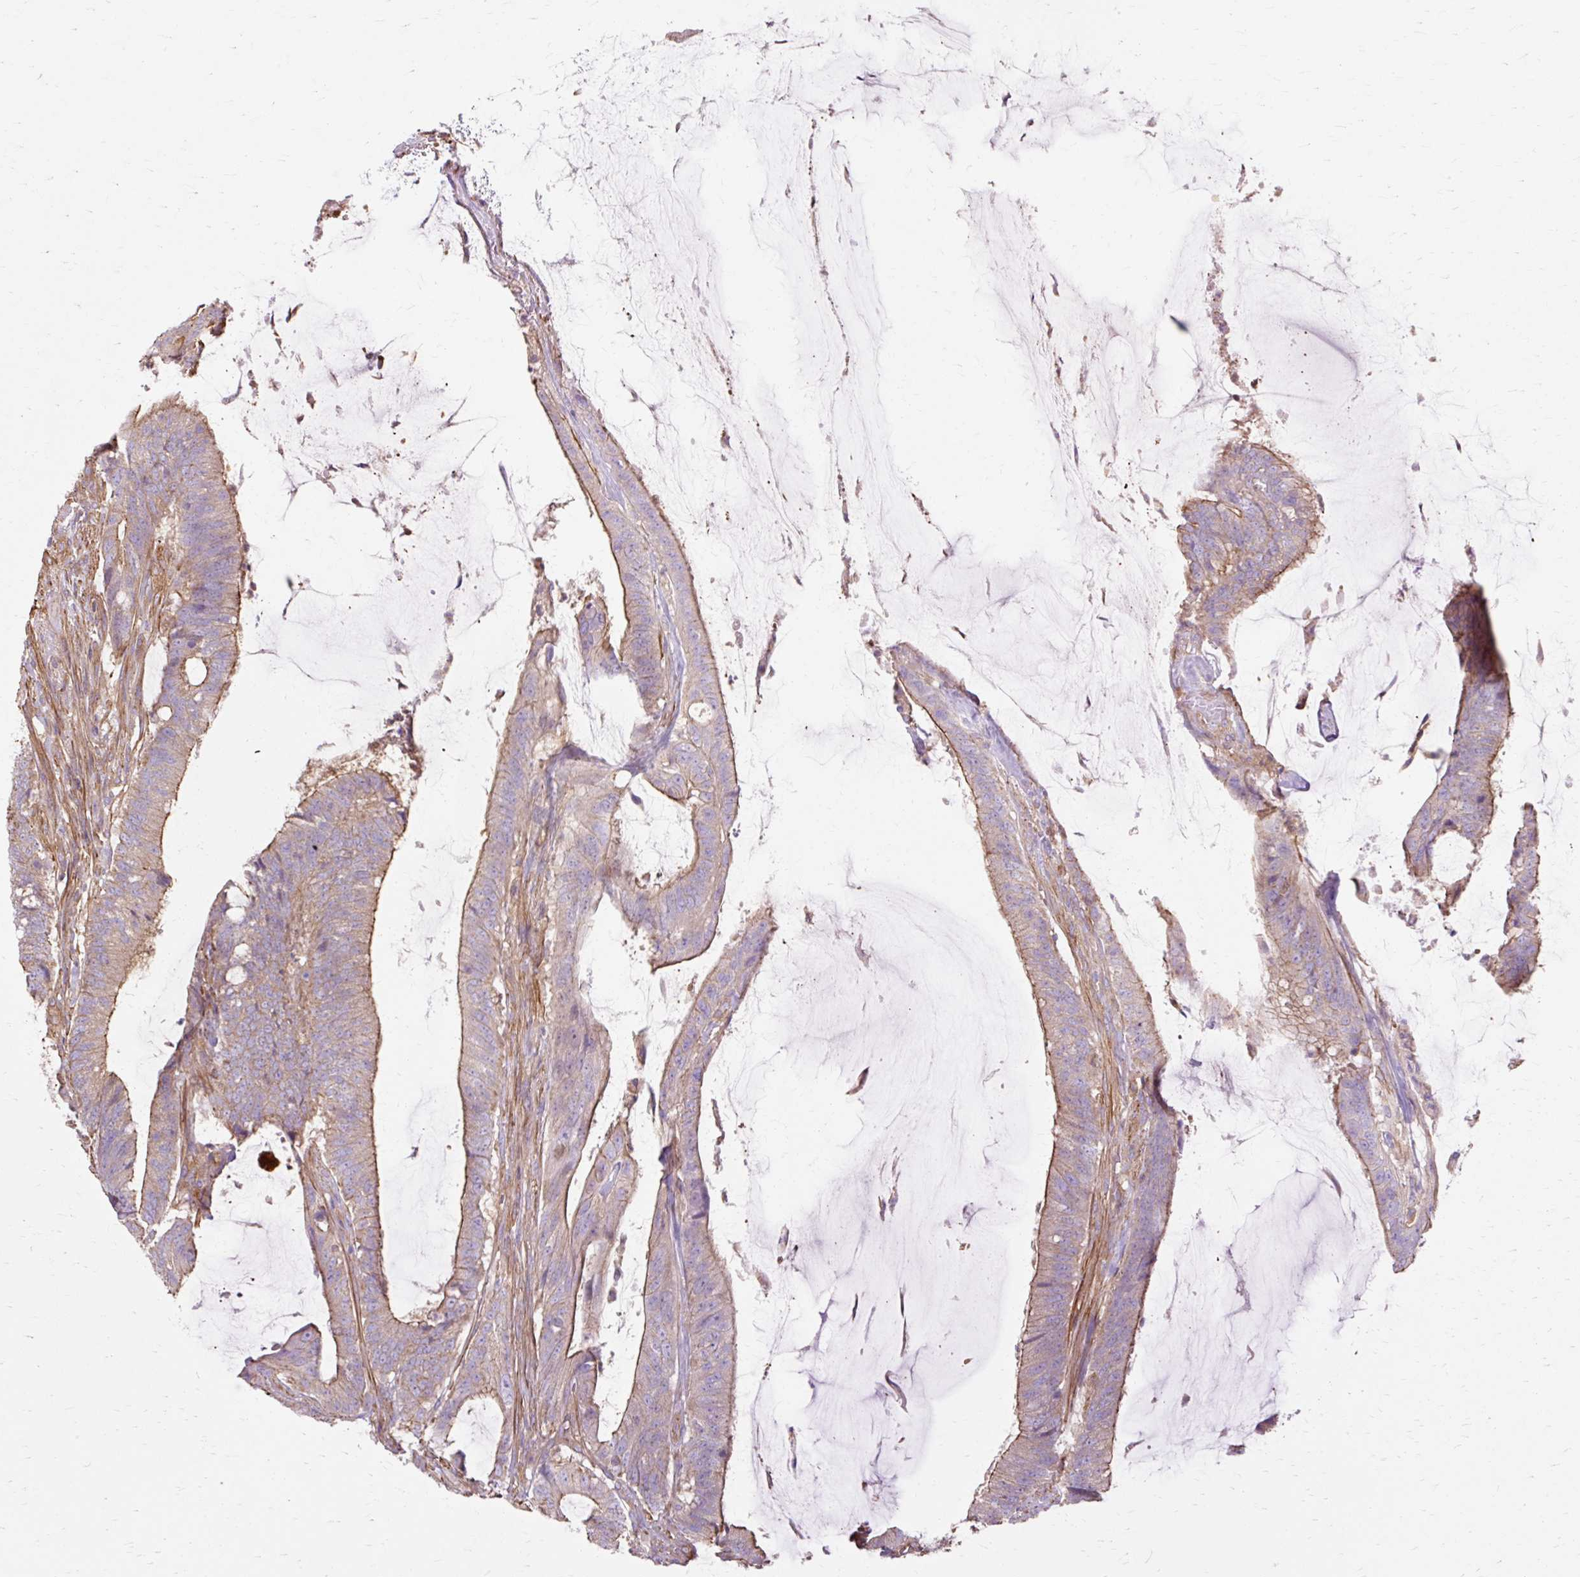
{"staining": {"intensity": "moderate", "quantity": "25%-75%", "location": "cytoplasmic/membranous"}, "tissue": "colorectal cancer", "cell_type": "Tumor cells", "image_type": "cancer", "snomed": [{"axis": "morphology", "description": "Adenocarcinoma, NOS"}, {"axis": "topography", "description": "Colon"}], "caption": "Colorectal adenocarcinoma was stained to show a protein in brown. There is medium levels of moderate cytoplasmic/membranous expression in about 25%-75% of tumor cells. Immunohistochemistry stains the protein of interest in brown and the nuclei are stained blue.", "gene": "TBC1D2B", "patient": {"sex": "female", "age": 43}}